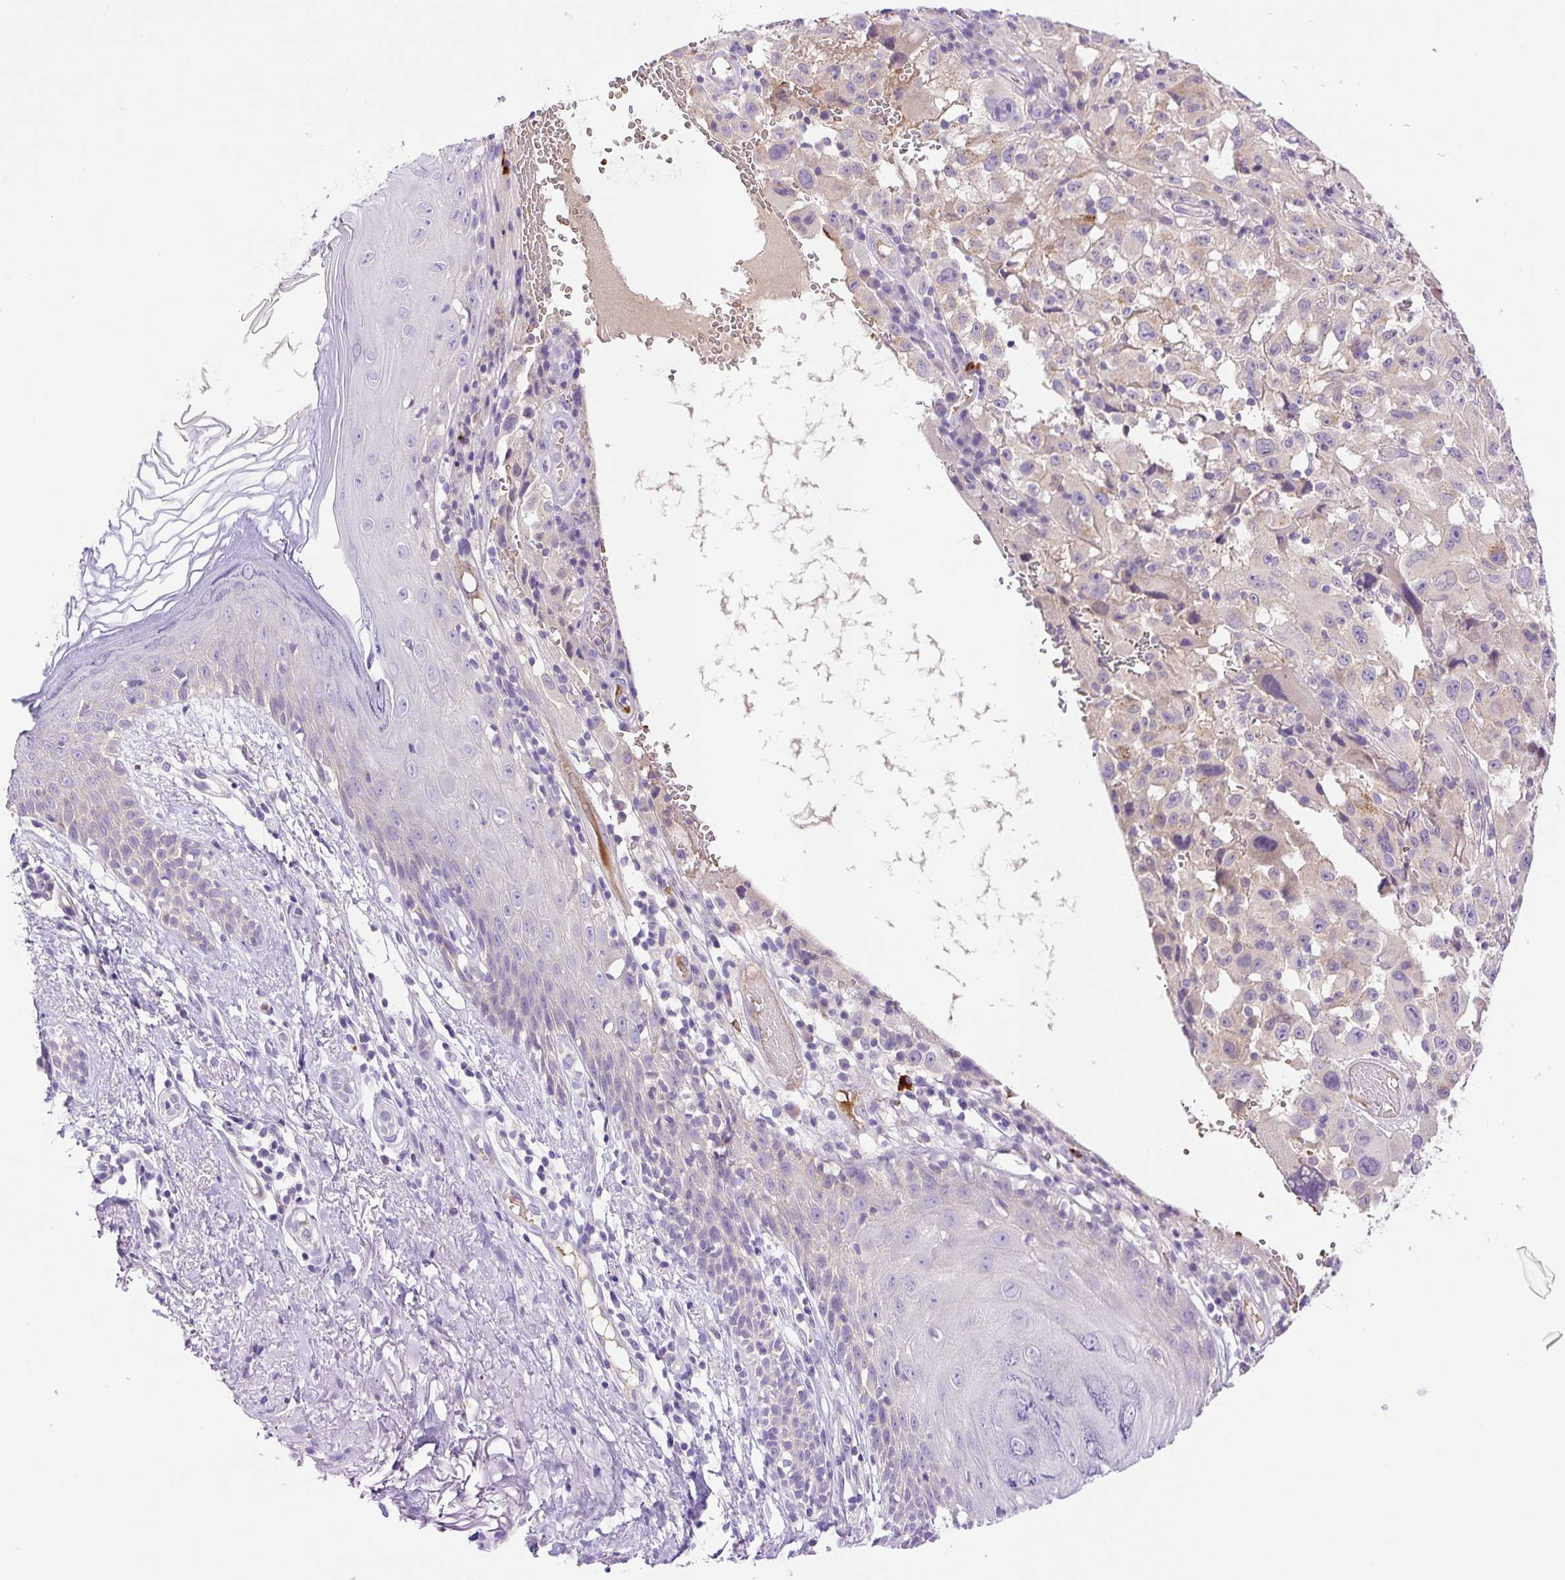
{"staining": {"intensity": "weak", "quantity": "25%-75%", "location": "cytoplasmic/membranous"}, "tissue": "melanoma", "cell_type": "Tumor cells", "image_type": "cancer", "snomed": [{"axis": "morphology", "description": "Malignant melanoma, NOS"}, {"axis": "topography", "description": "Skin"}], "caption": "Protein staining of melanoma tissue demonstrates weak cytoplasmic/membranous expression in about 25%-75% of tumor cells. The staining is performed using DAB (3,3'-diaminobenzidine) brown chromogen to label protein expression. The nuclei are counter-stained blue using hematoxylin.", "gene": "LHFPL5", "patient": {"sex": "female", "age": 71}}